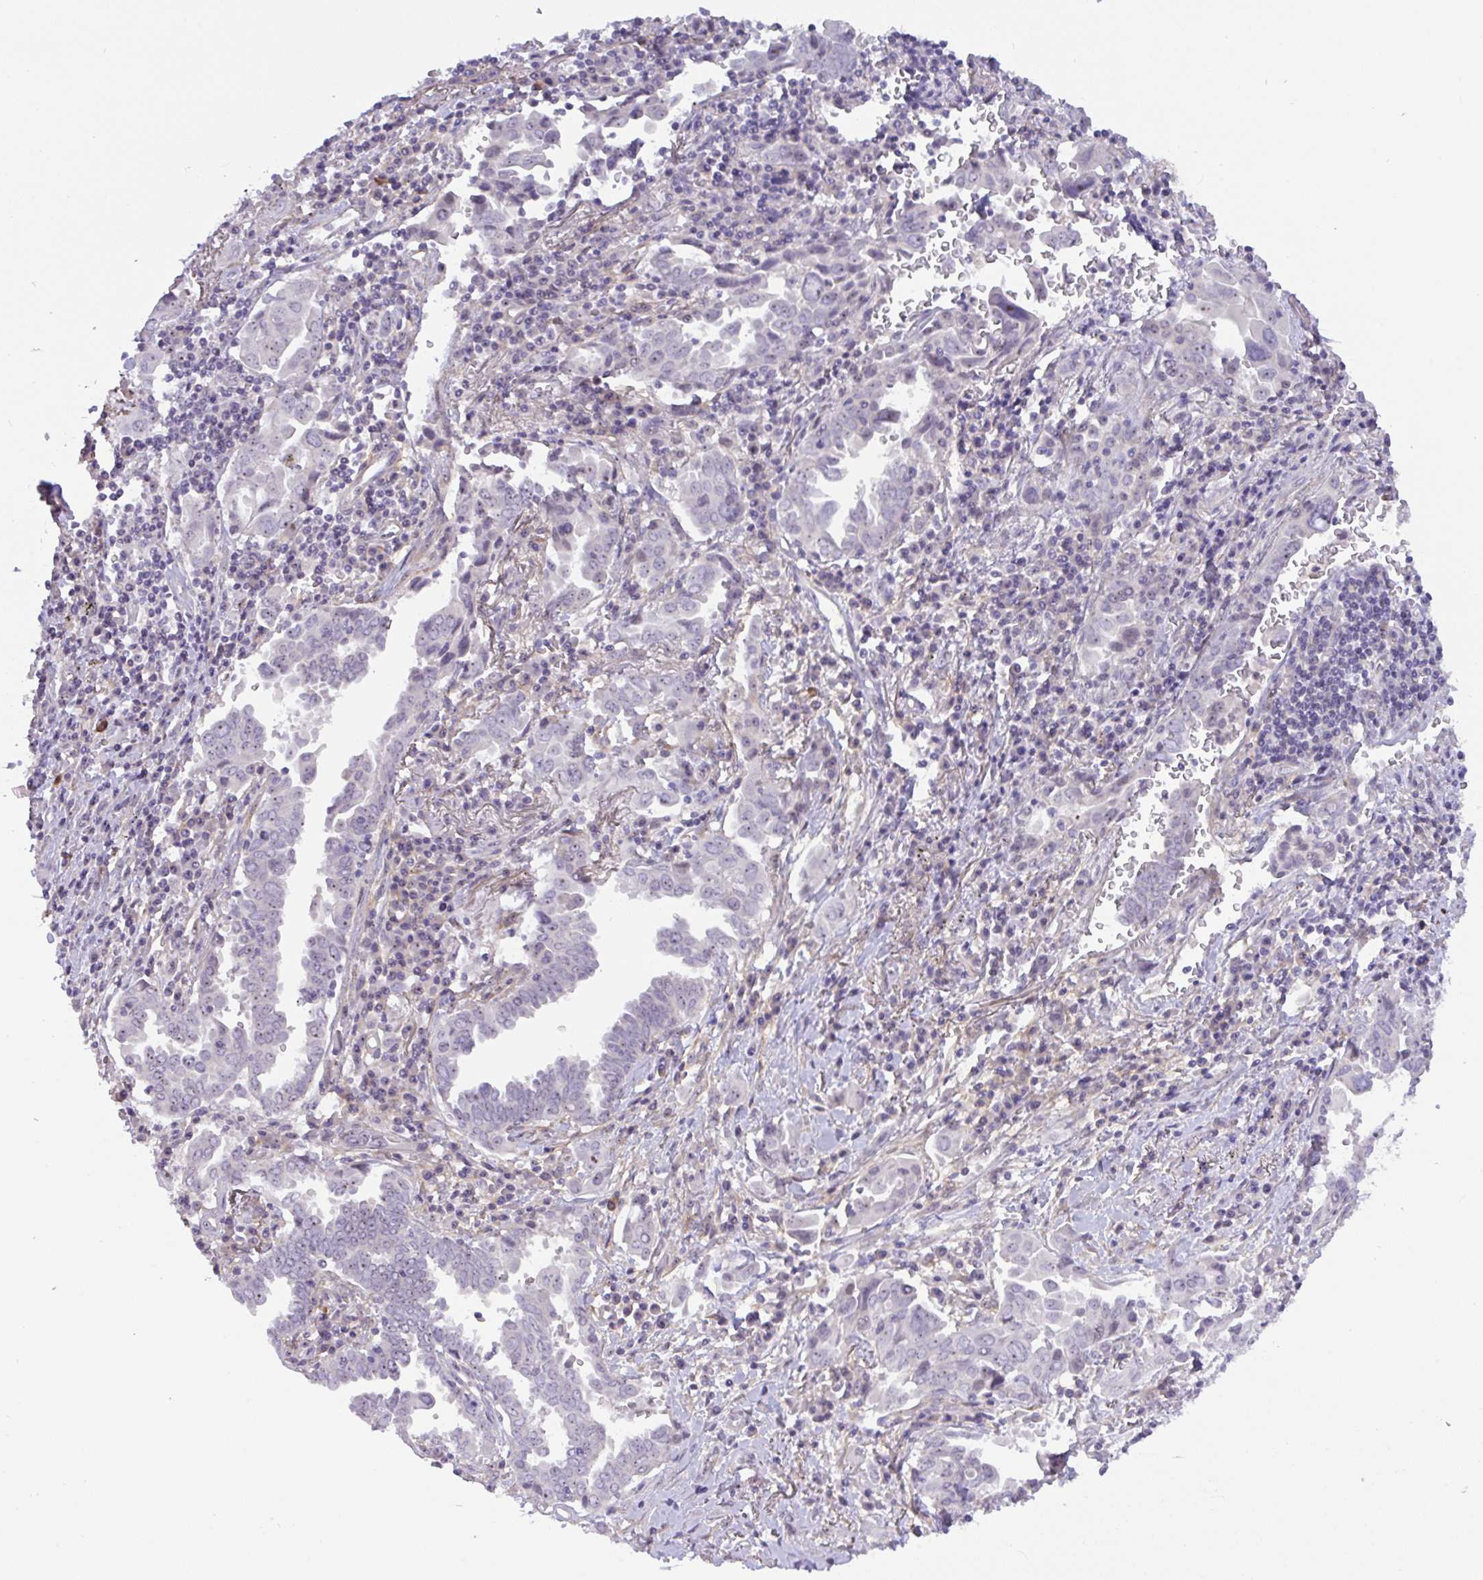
{"staining": {"intensity": "negative", "quantity": "none", "location": "none"}, "tissue": "lung cancer", "cell_type": "Tumor cells", "image_type": "cancer", "snomed": [{"axis": "morphology", "description": "Adenocarcinoma, NOS"}, {"axis": "topography", "description": "Lung"}], "caption": "The image displays no significant expression in tumor cells of lung adenocarcinoma.", "gene": "MXRA8", "patient": {"sex": "male", "age": 76}}